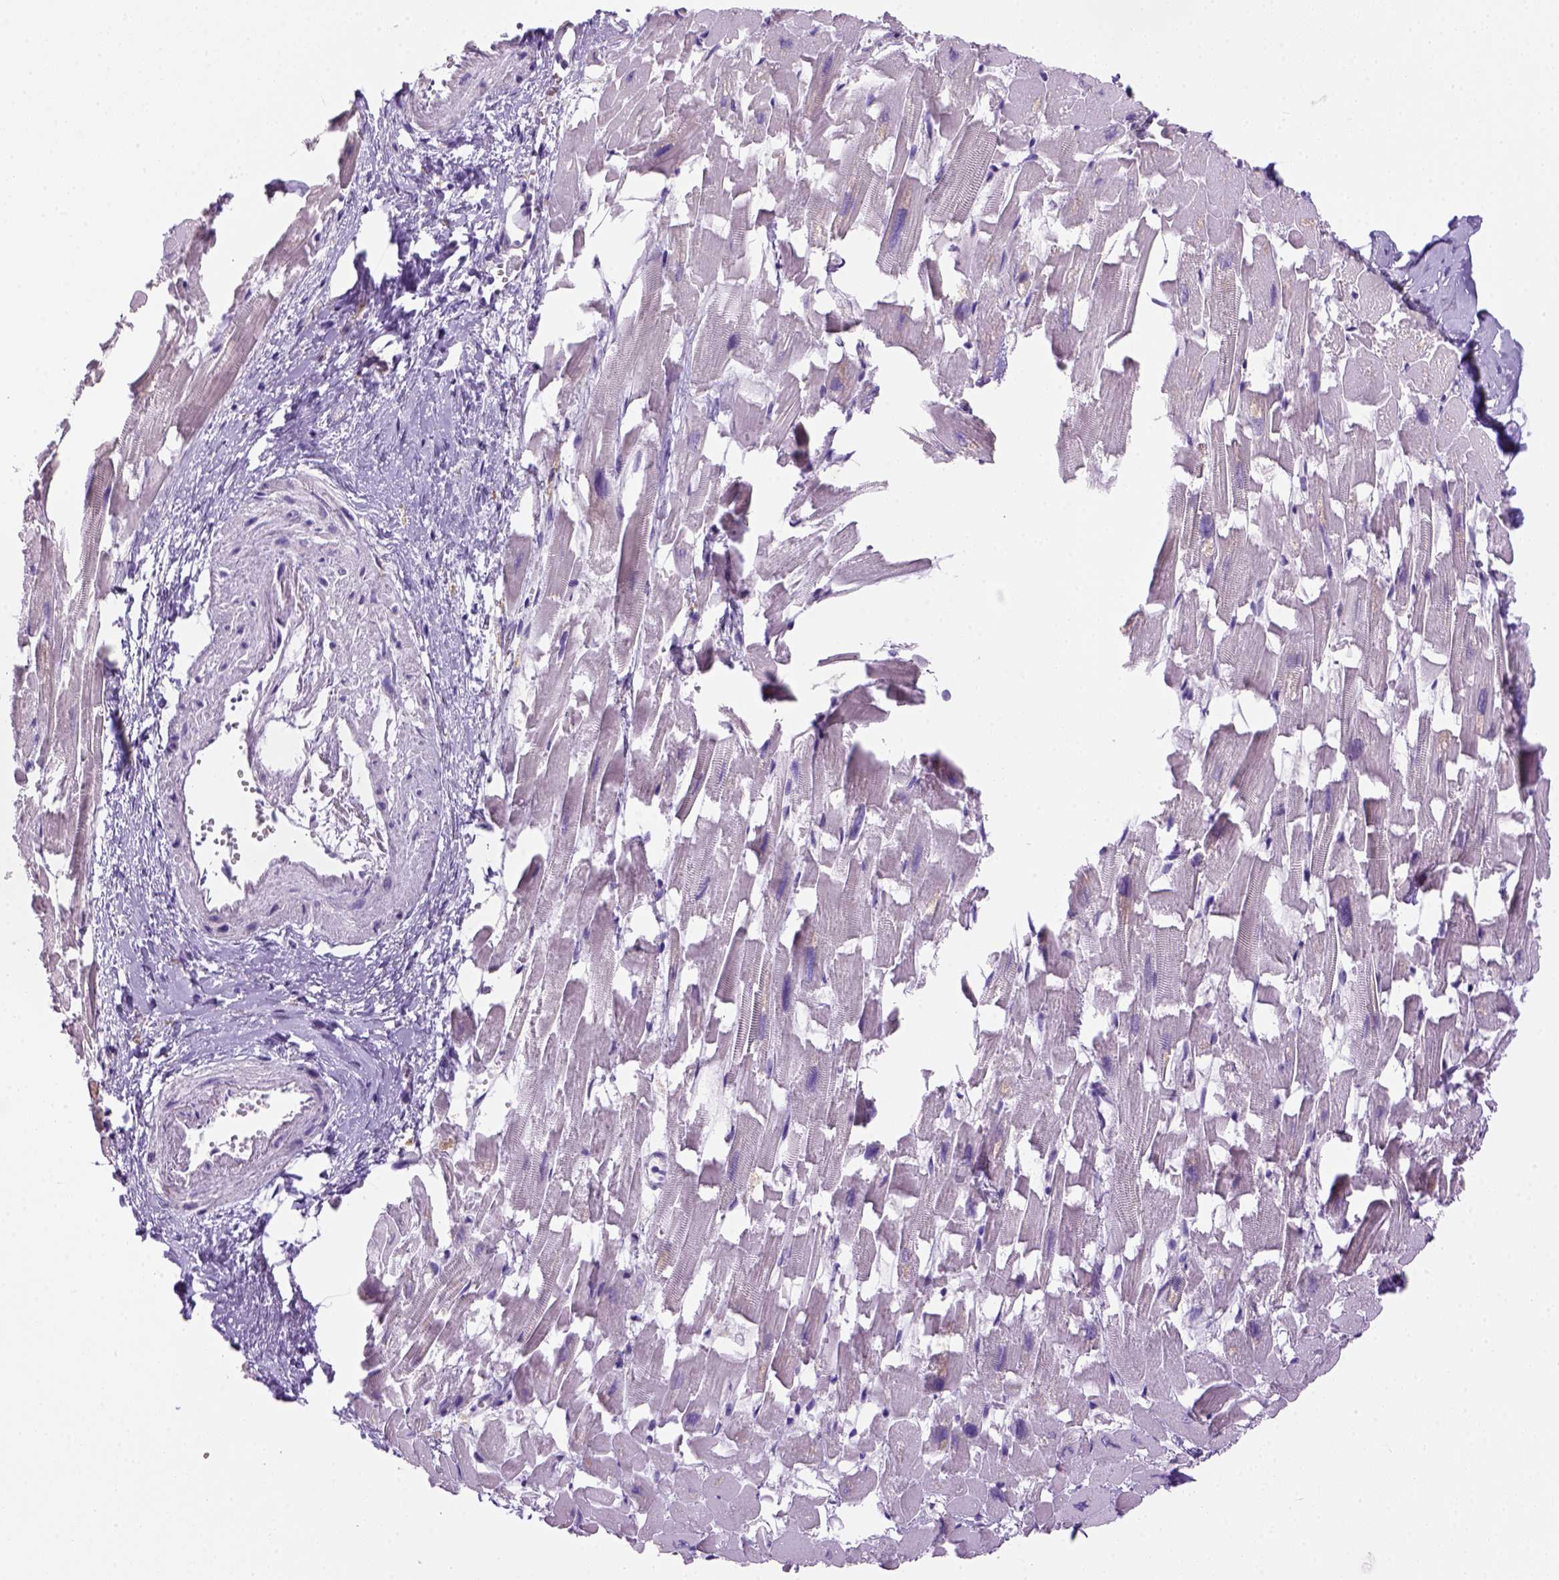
{"staining": {"intensity": "negative", "quantity": "none", "location": "none"}, "tissue": "heart muscle", "cell_type": "Cardiomyocytes", "image_type": "normal", "snomed": [{"axis": "morphology", "description": "Normal tissue, NOS"}, {"axis": "topography", "description": "Heart"}], "caption": "IHC photomicrograph of unremarkable heart muscle stained for a protein (brown), which displays no staining in cardiomyocytes. (Immunohistochemistry, brightfield microscopy, high magnification).", "gene": "CD14", "patient": {"sex": "female", "age": 64}}